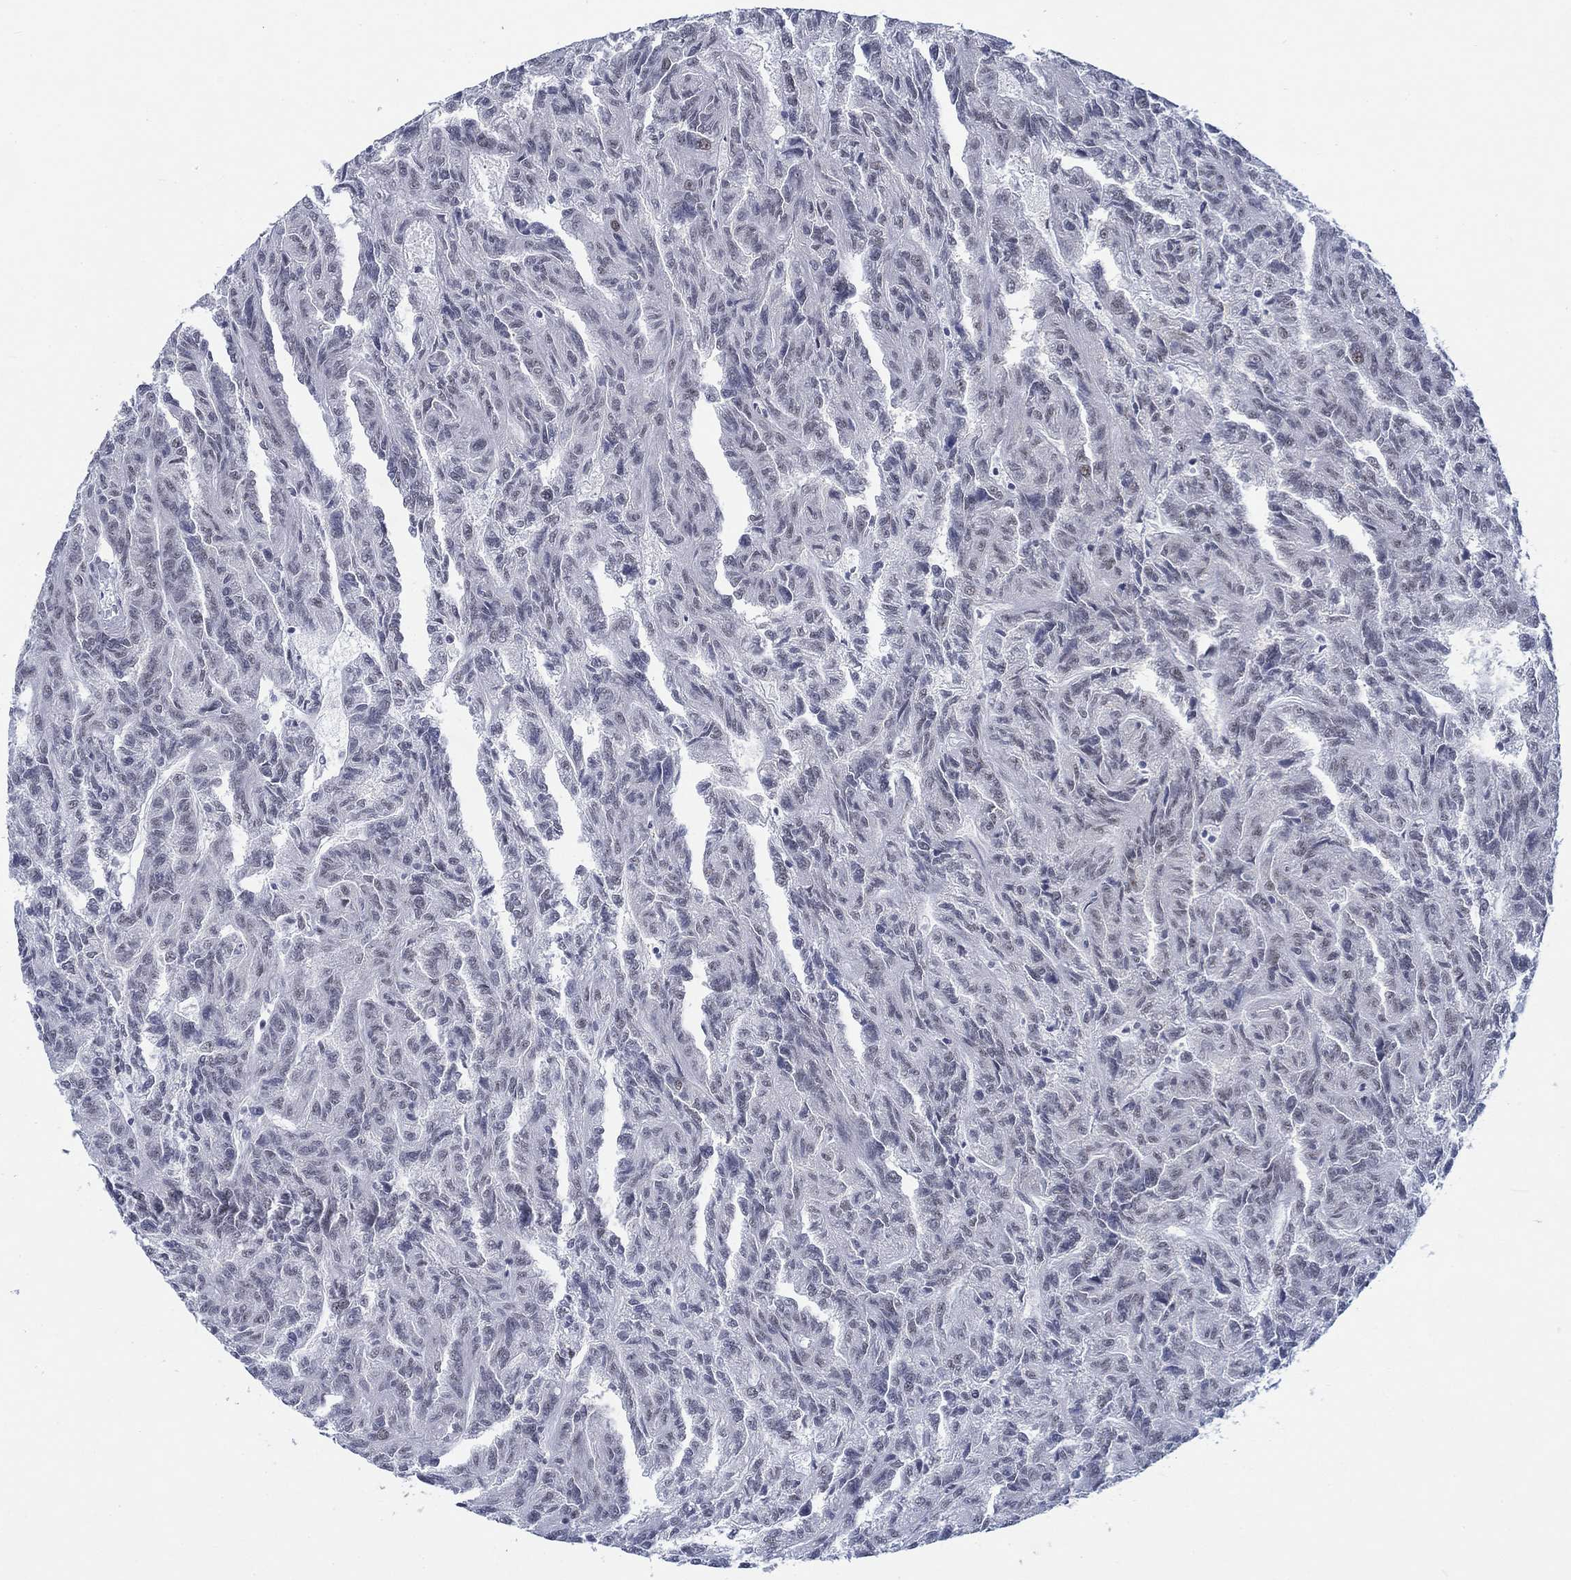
{"staining": {"intensity": "negative", "quantity": "none", "location": "none"}, "tissue": "renal cancer", "cell_type": "Tumor cells", "image_type": "cancer", "snomed": [{"axis": "morphology", "description": "Adenocarcinoma, NOS"}, {"axis": "topography", "description": "Kidney"}], "caption": "Tumor cells are negative for brown protein staining in renal cancer. (Immunohistochemistry, brightfield microscopy, high magnification).", "gene": "NEU3", "patient": {"sex": "male", "age": 79}}